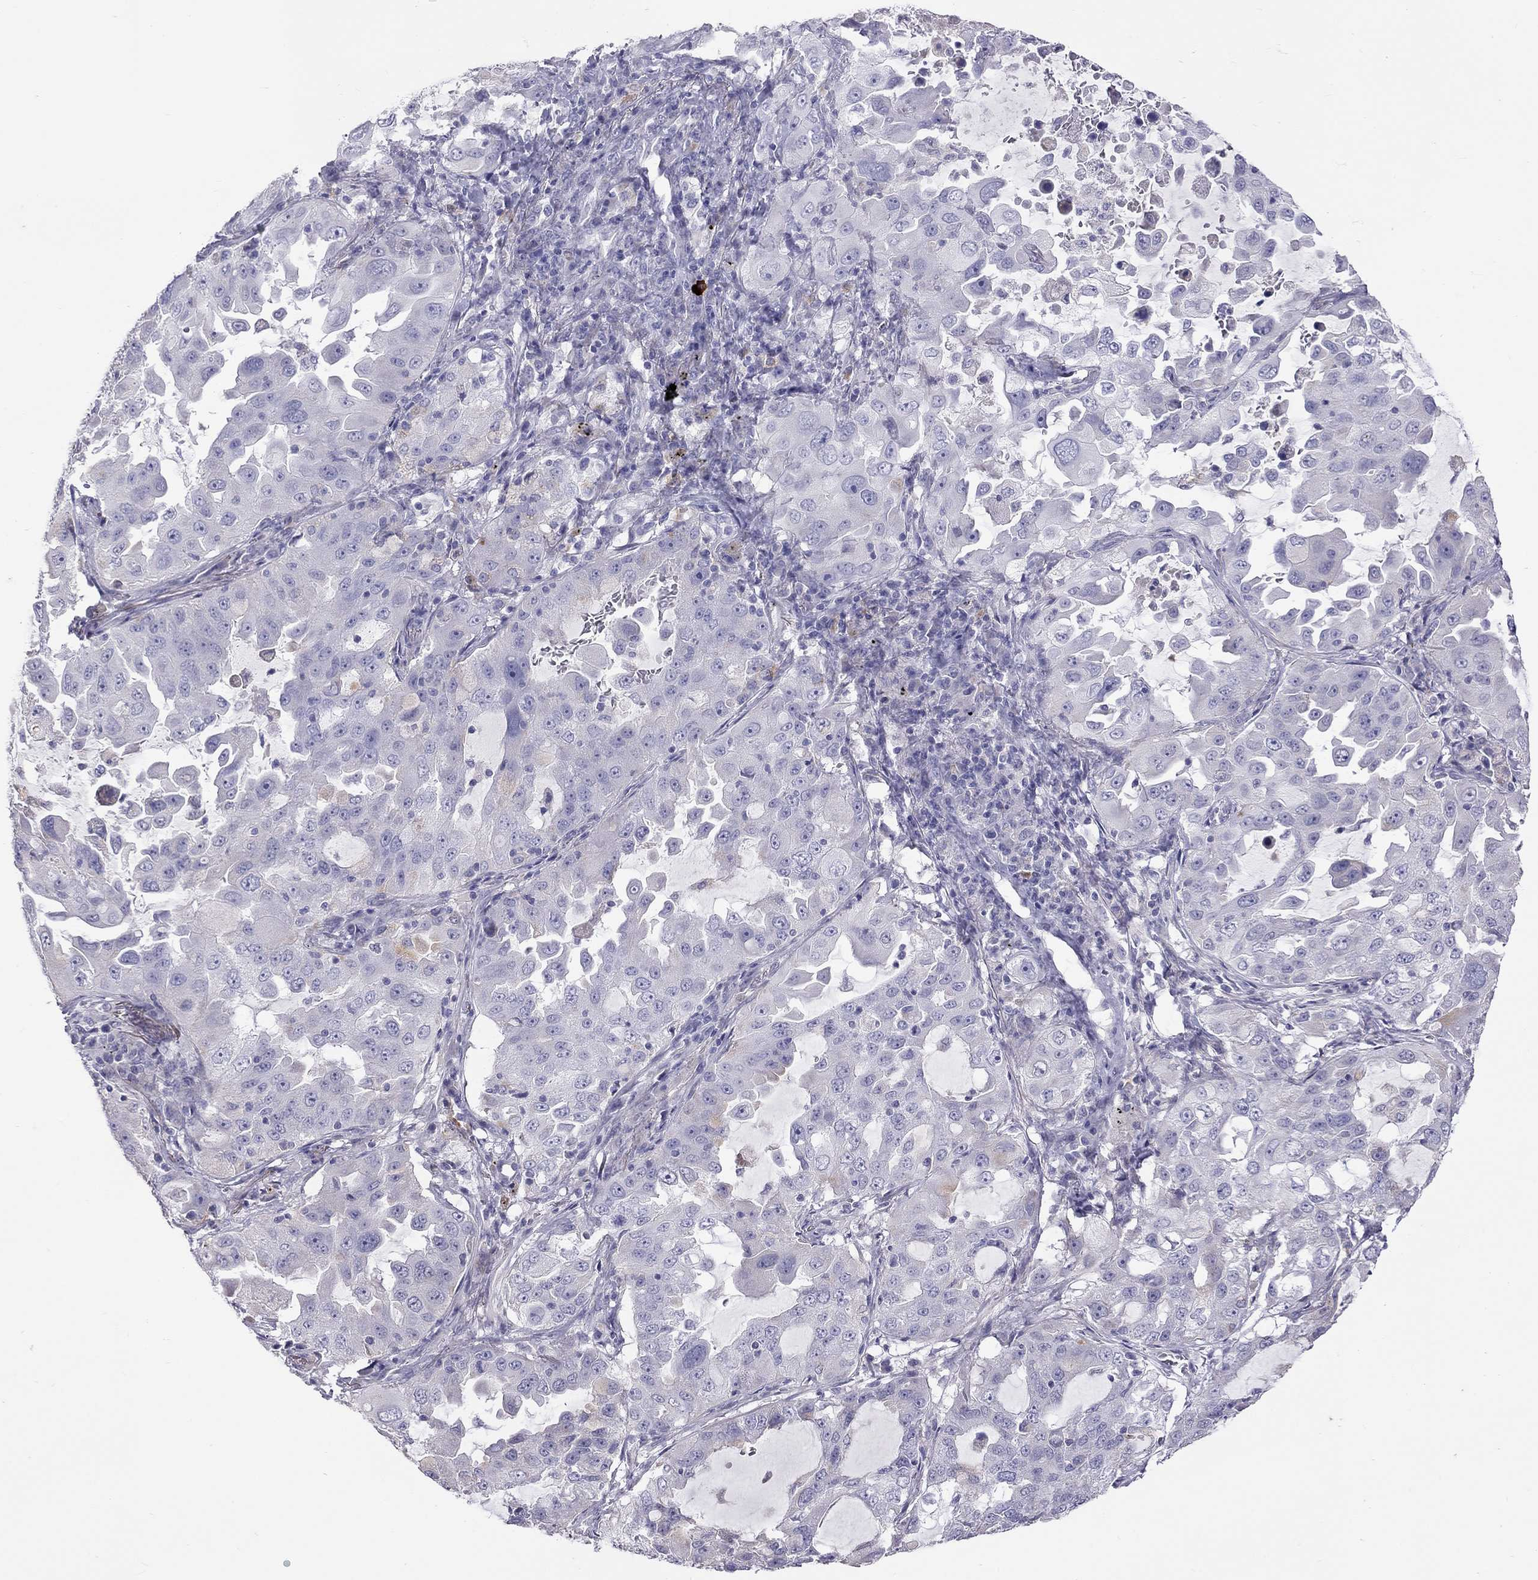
{"staining": {"intensity": "negative", "quantity": "none", "location": "none"}, "tissue": "lung cancer", "cell_type": "Tumor cells", "image_type": "cancer", "snomed": [{"axis": "morphology", "description": "Adenocarcinoma, NOS"}, {"axis": "topography", "description": "Lung"}], "caption": "Tumor cells are negative for protein expression in human lung cancer.", "gene": "STAR", "patient": {"sex": "female", "age": 61}}